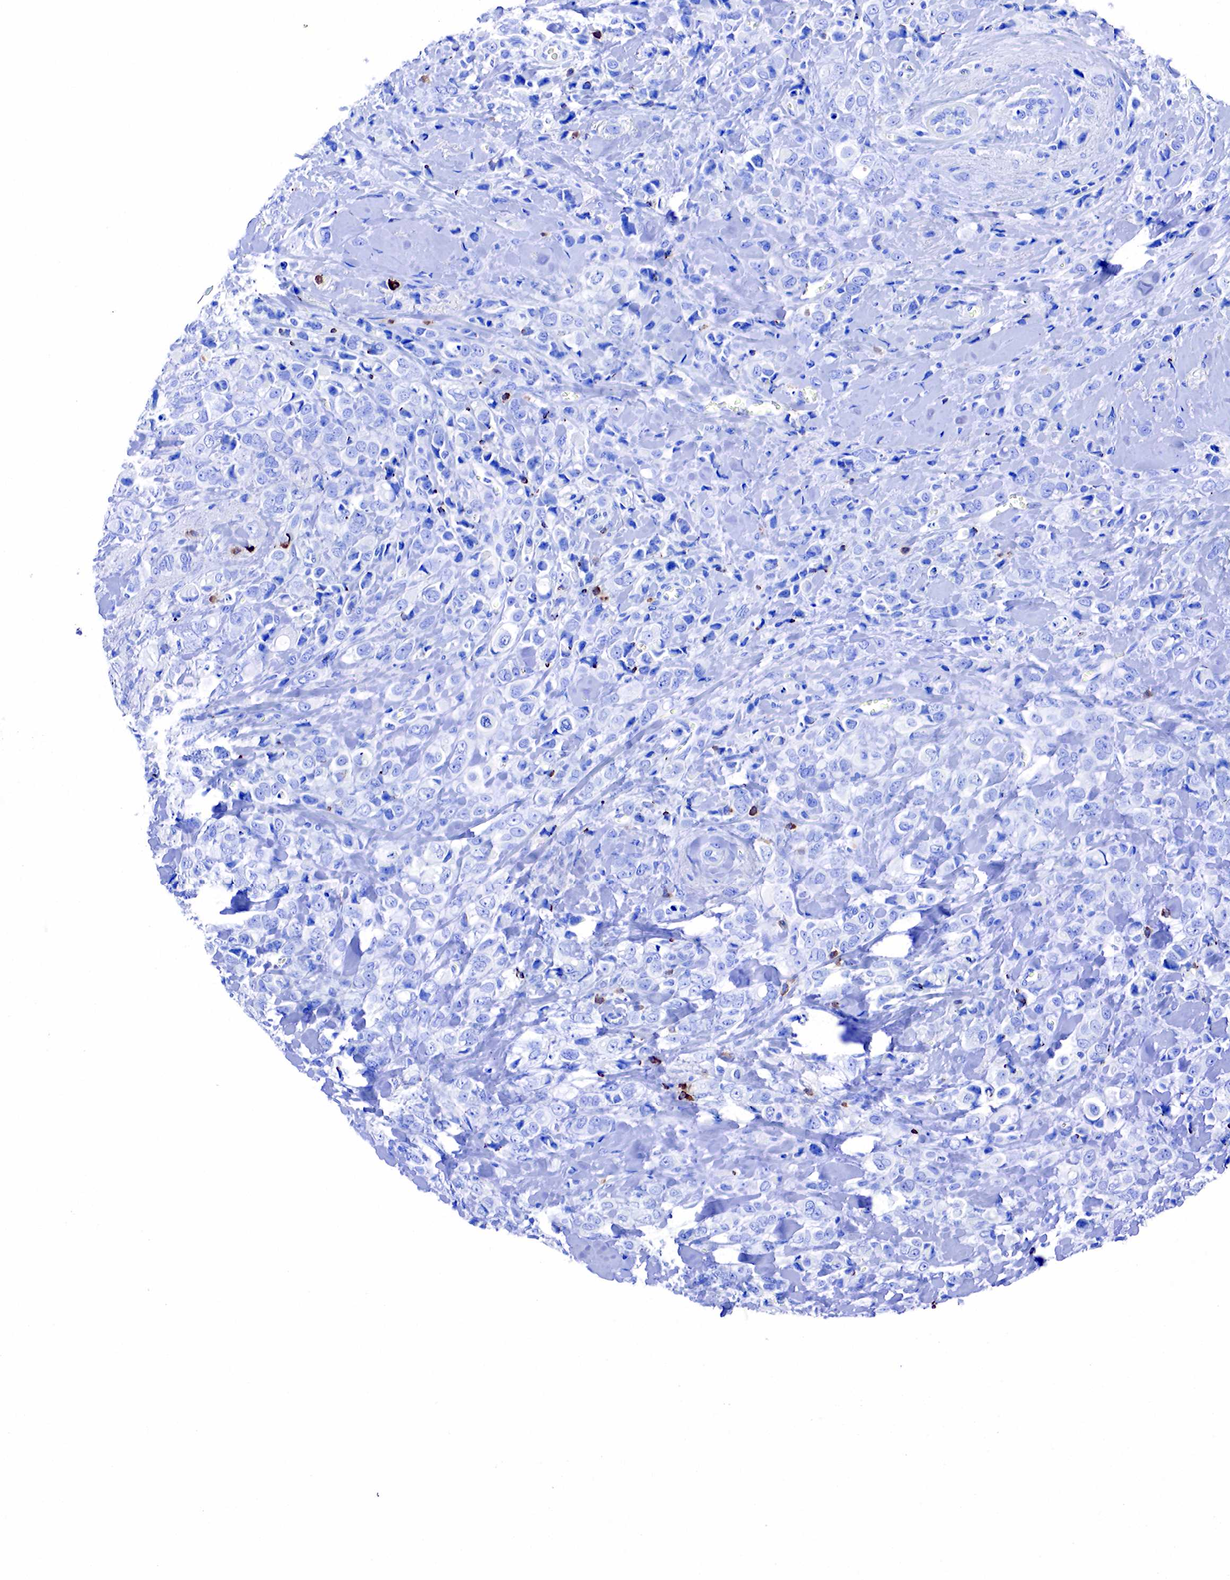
{"staining": {"intensity": "negative", "quantity": "none", "location": "none"}, "tissue": "breast cancer", "cell_type": "Tumor cells", "image_type": "cancer", "snomed": [{"axis": "morphology", "description": "Lobular carcinoma"}, {"axis": "topography", "description": "Breast"}], "caption": "Tumor cells are negative for brown protein staining in lobular carcinoma (breast).", "gene": "CD79A", "patient": {"sex": "female", "age": 57}}